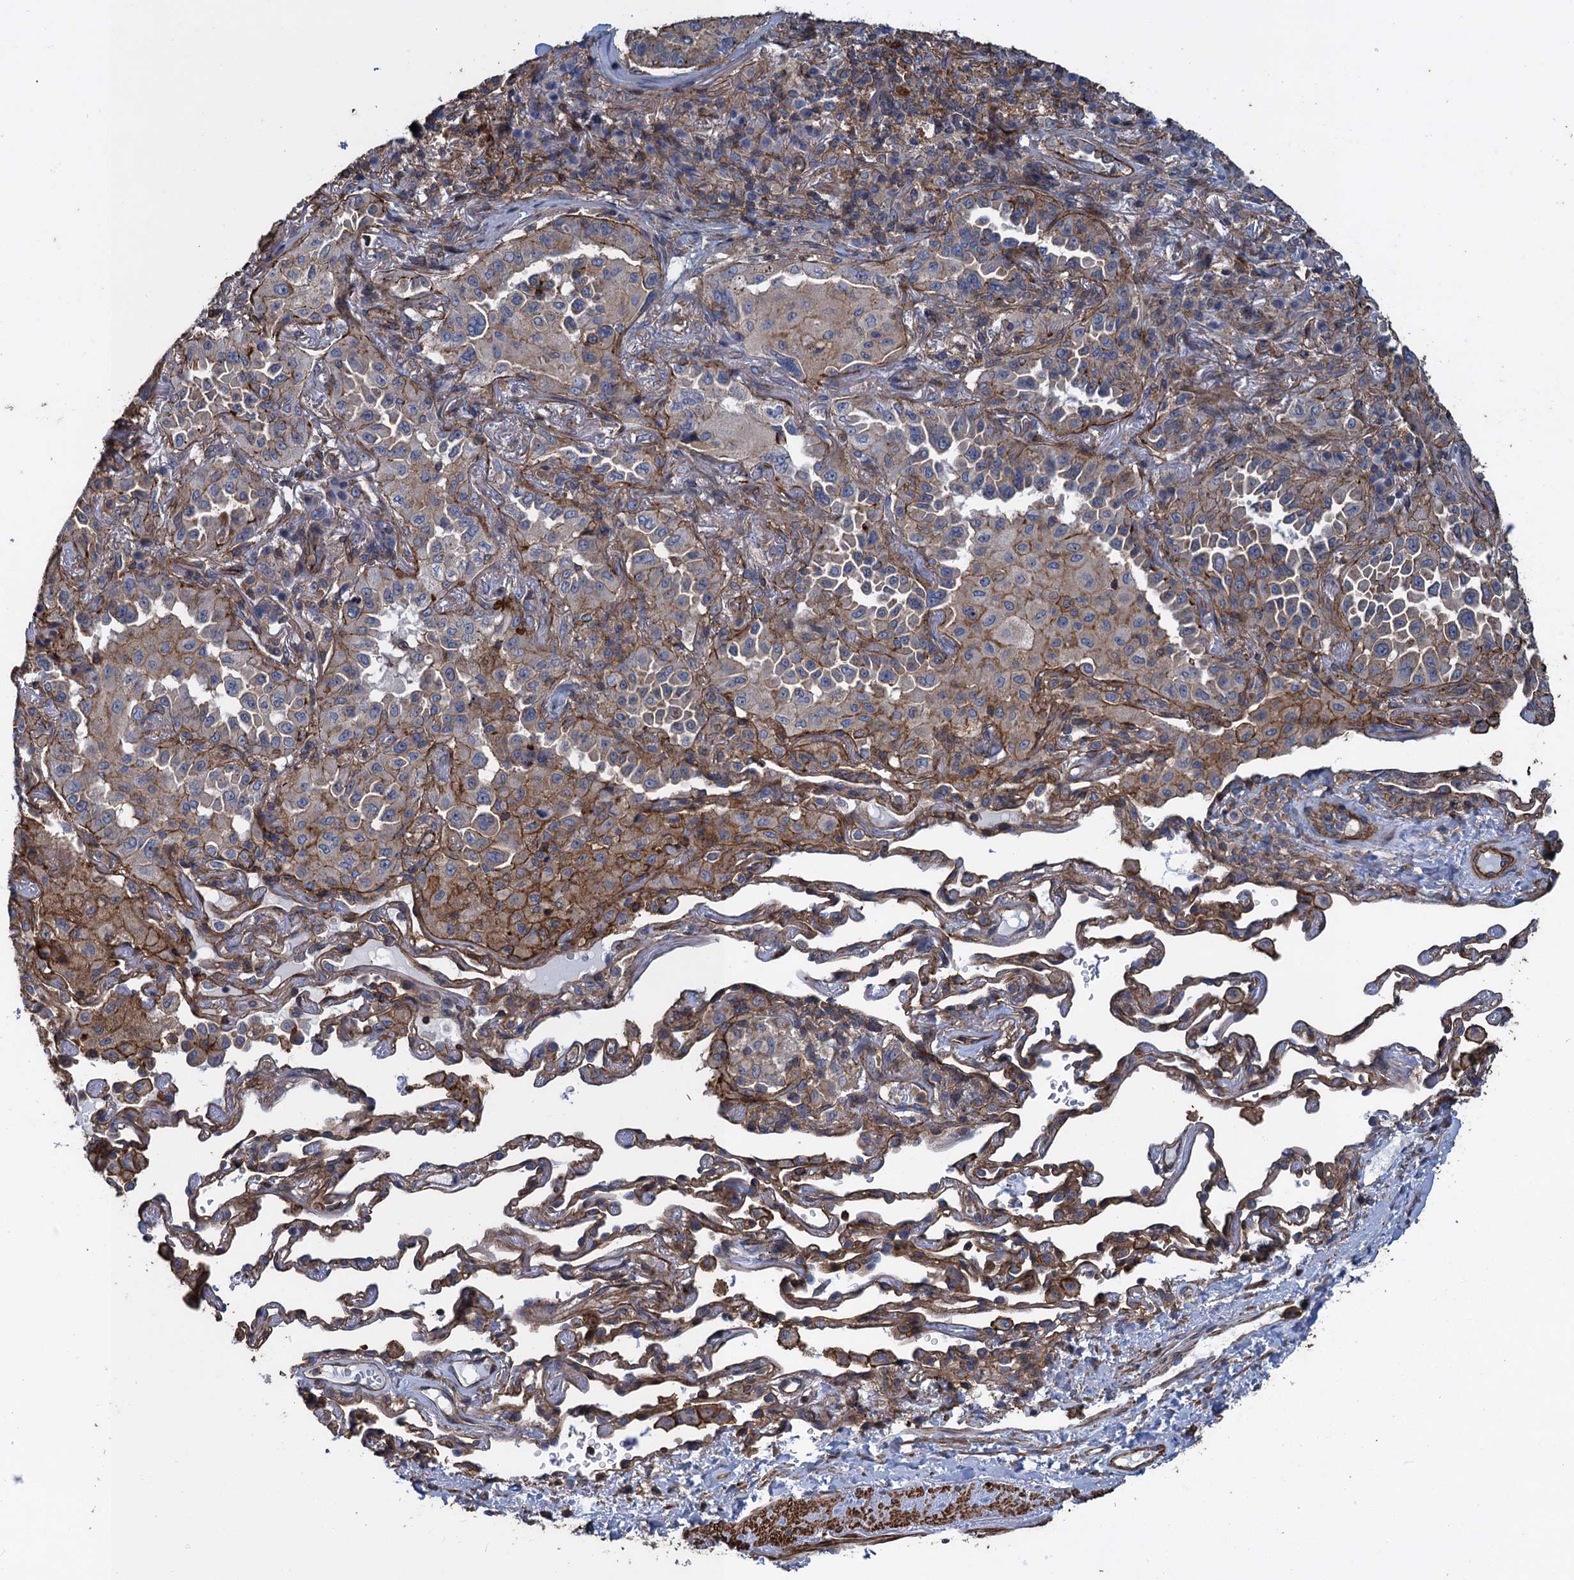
{"staining": {"intensity": "moderate", "quantity": "<25%", "location": "cytoplasmic/membranous"}, "tissue": "lung cancer", "cell_type": "Tumor cells", "image_type": "cancer", "snomed": [{"axis": "morphology", "description": "Adenocarcinoma, NOS"}, {"axis": "topography", "description": "Lung"}], "caption": "The photomicrograph demonstrates staining of adenocarcinoma (lung), revealing moderate cytoplasmic/membranous protein expression (brown color) within tumor cells. (Stains: DAB (3,3'-diaminobenzidine) in brown, nuclei in blue, Microscopy: brightfield microscopy at high magnification).", "gene": "PROSER2", "patient": {"sex": "female", "age": 69}}